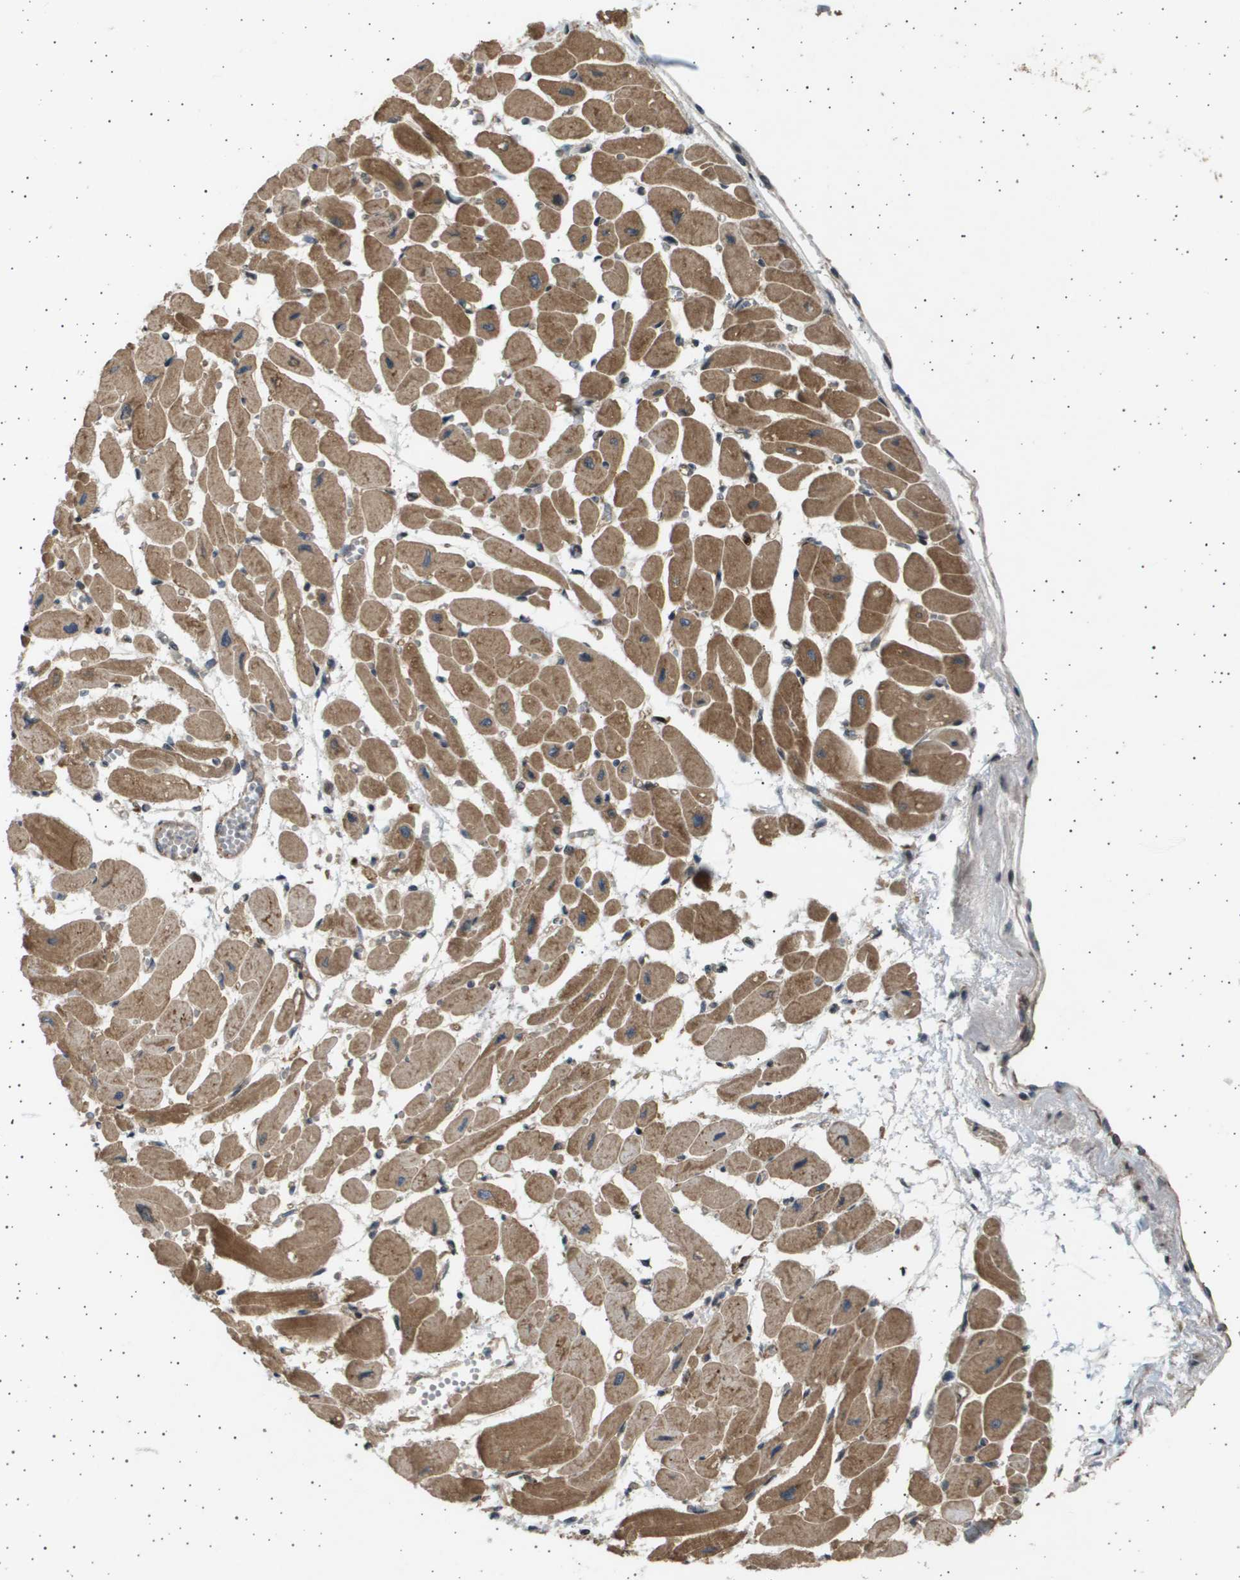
{"staining": {"intensity": "moderate", "quantity": ">75%", "location": "cytoplasmic/membranous"}, "tissue": "heart muscle", "cell_type": "Cardiomyocytes", "image_type": "normal", "snomed": [{"axis": "morphology", "description": "Normal tissue, NOS"}, {"axis": "topography", "description": "Heart"}], "caption": "A histopathology image showing moderate cytoplasmic/membranous expression in approximately >75% of cardiomyocytes in unremarkable heart muscle, as visualized by brown immunohistochemical staining.", "gene": "TNRC6A", "patient": {"sex": "female", "age": 54}}